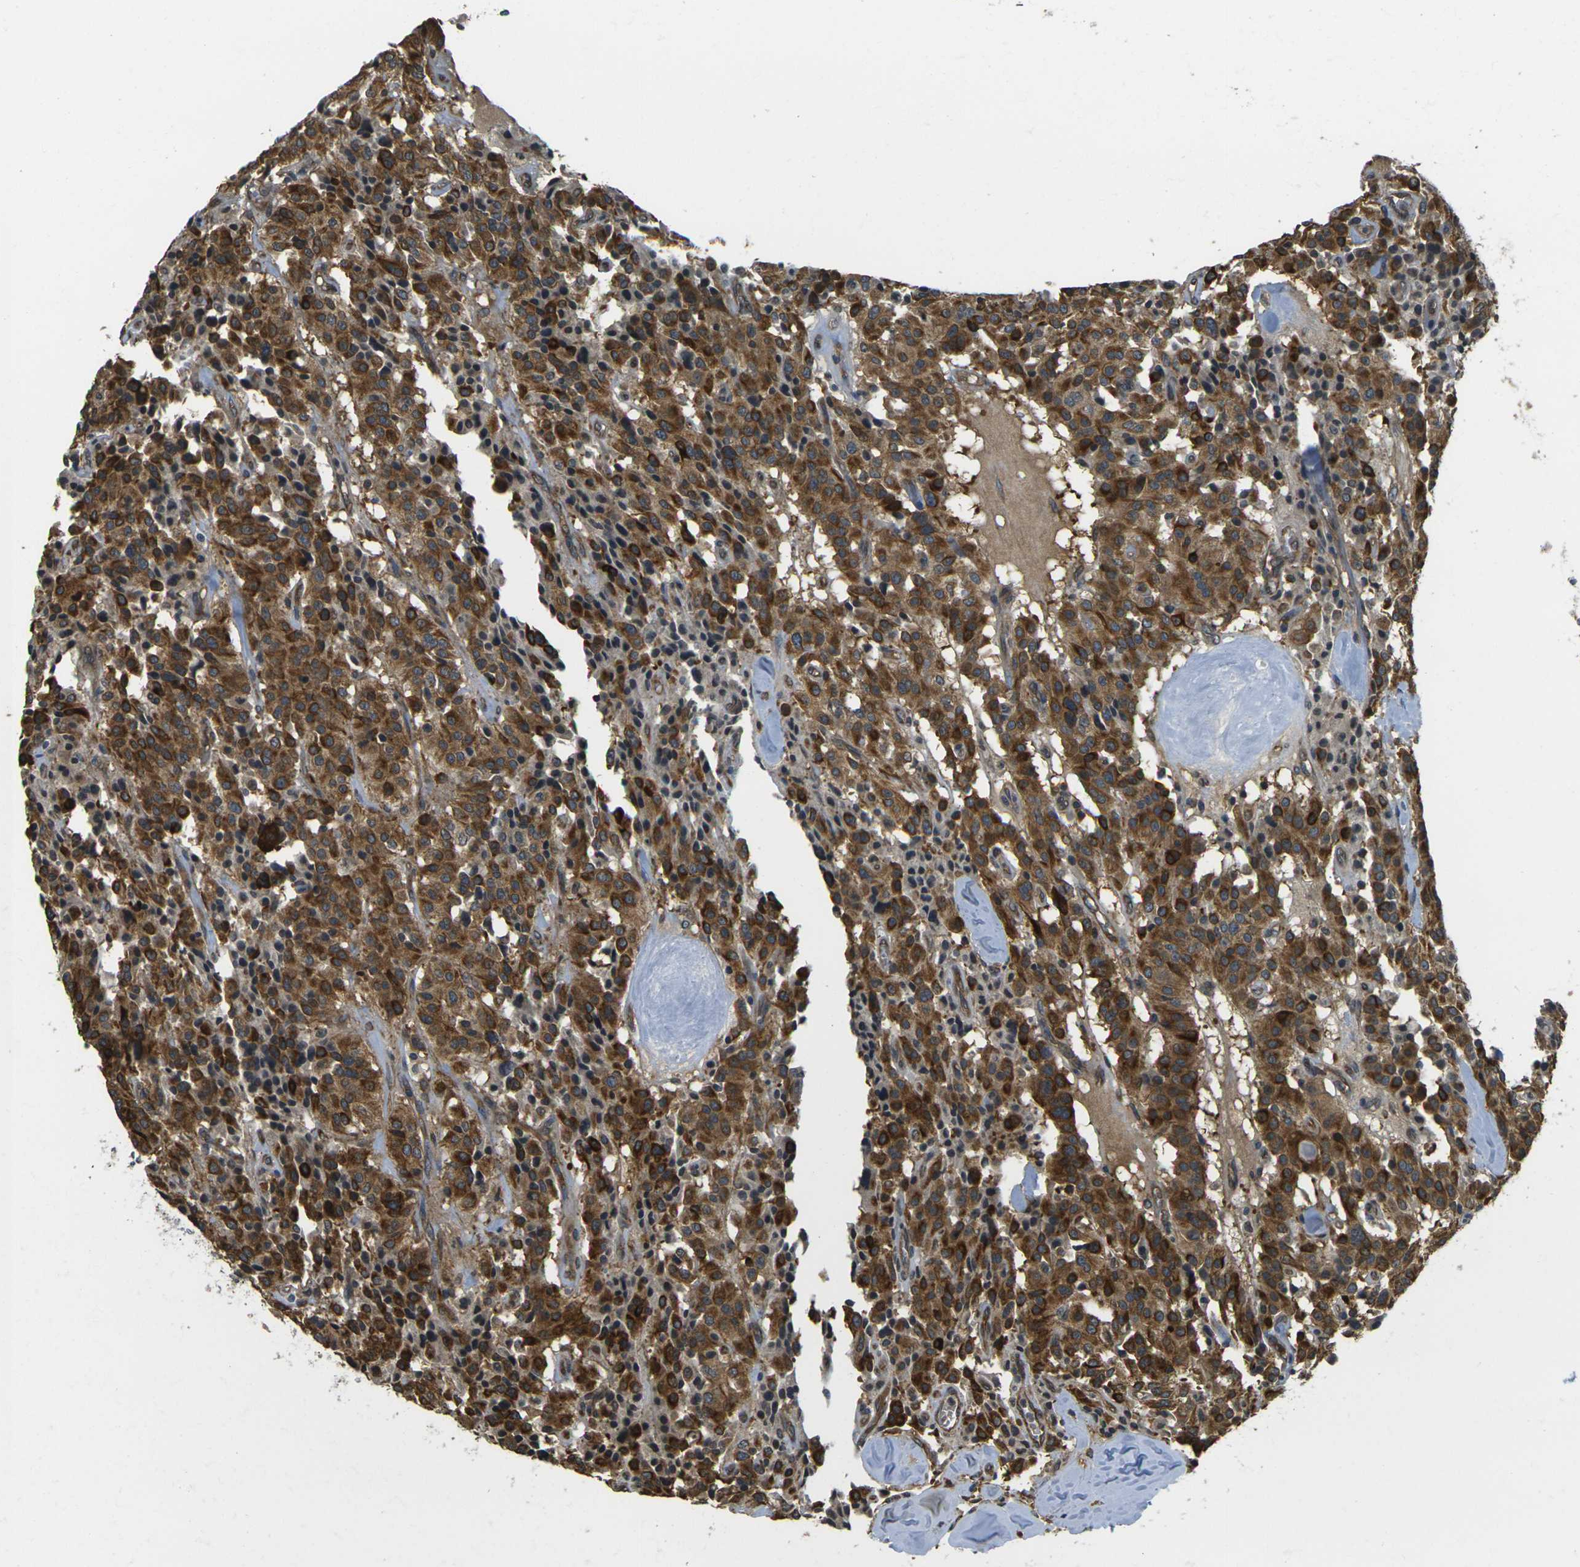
{"staining": {"intensity": "strong", "quantity": ">75%", "location": "cytoplasmic/membranous"}, "tissue": "carcinoid", "cell_type": "Tumor cells", "image_type": "cancer", "snomed": [{"axis": "morphology", "description": "Carcinoid, malignant, NOS"}, {"axis": "topography", "description": "Lung"}], "caption": "The photomicrograph shows a brown stain indicating the presence of a protein in the cytoplasmic/membranous of tumor cells in malignant carcinoid. (DAB = brown stain, brightfield microscopy at high magnification).", "gene": "CAST", "patient": {"sex": "male", "age": 30}}